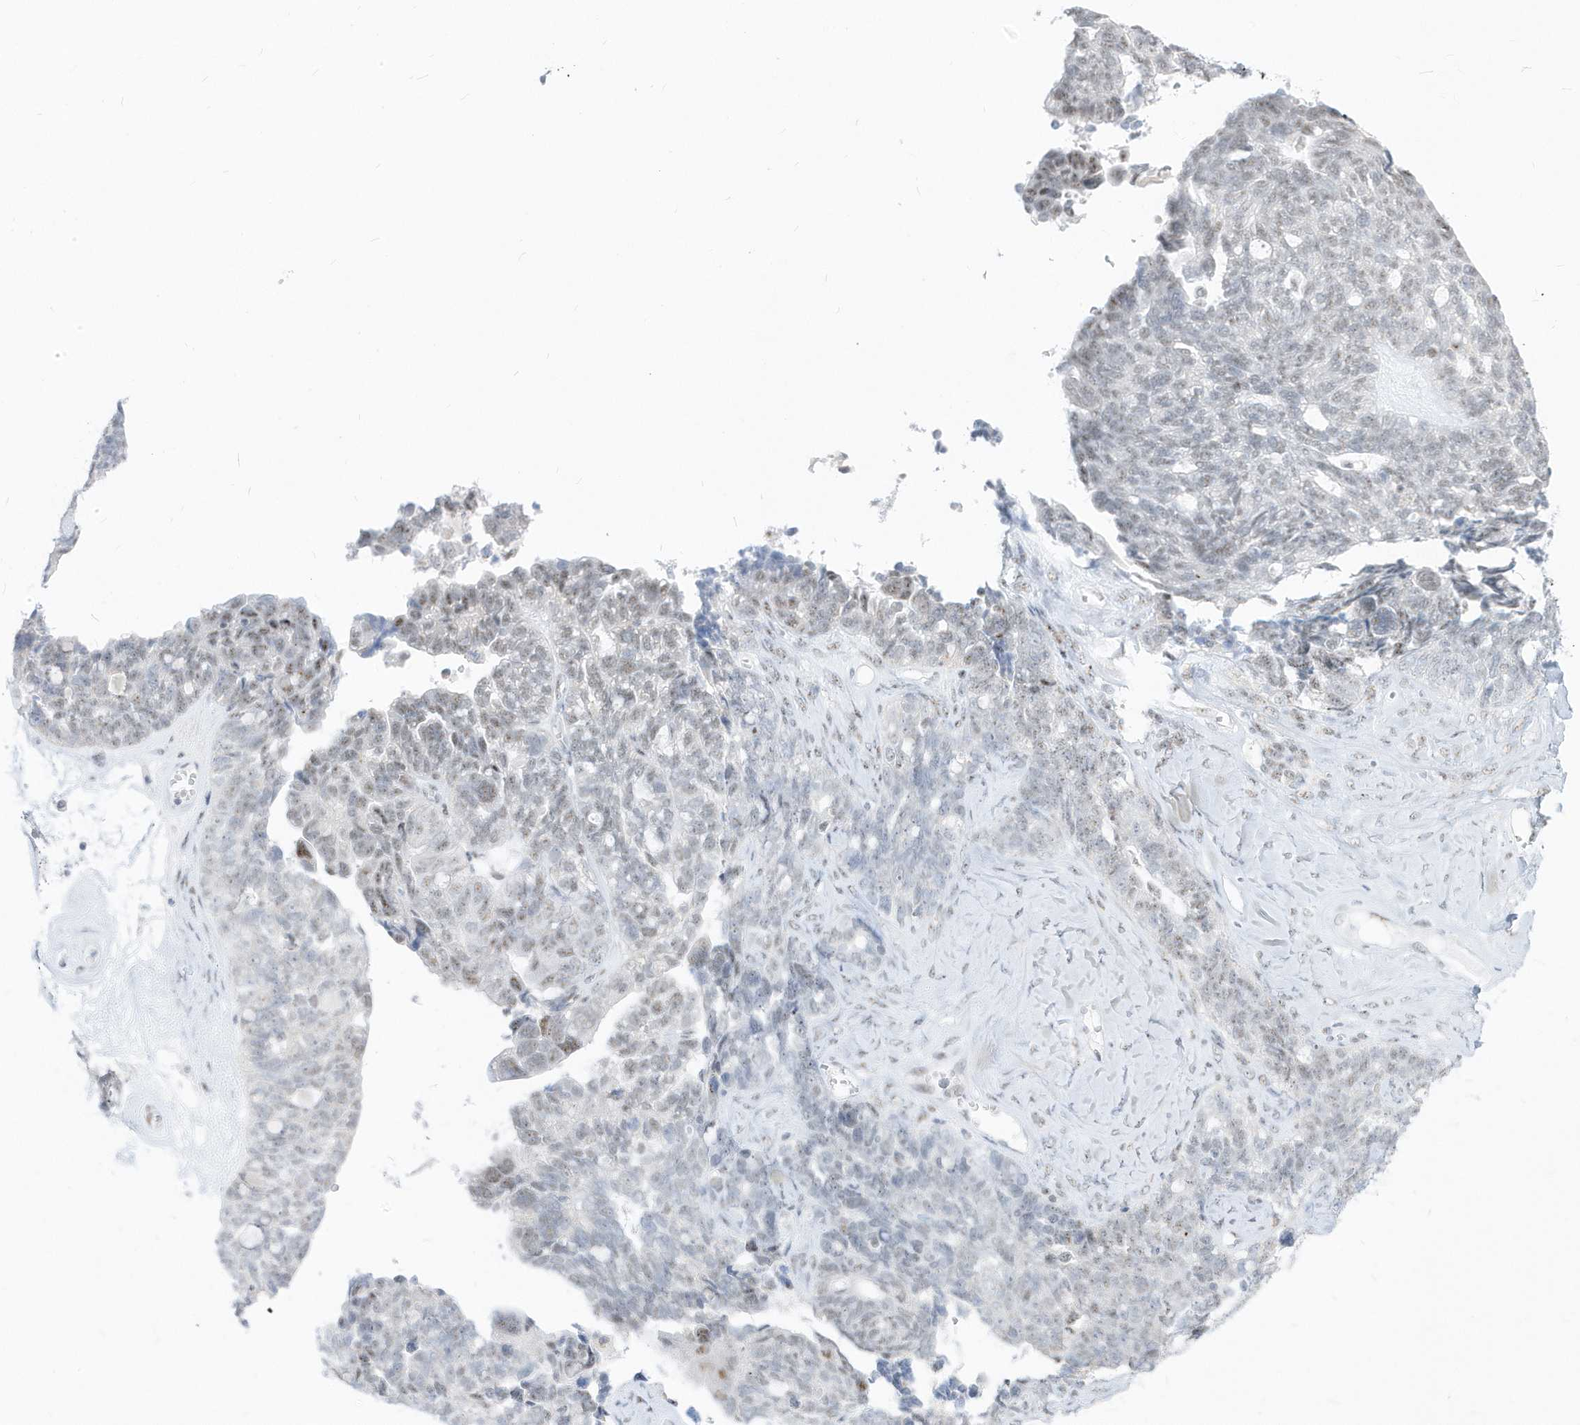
{"staining": {"intensity": "weak", "quantity": "<25%", "location": "nuclear"}, "tissue": "ovarian cancer", "cell_type": "Tumor cells", "image_type": "cancer", "snomed": [{"axis": "morphology", "description": "Cystadenocarcinoma, serous, NOS"}, {"axis": "topography", "description": "Ovary"}], "caption": "Tumor cells show no significant protein staining in ovarian serous cystadenocarcinoma.", "gene": "PLEKHN1", "patient": {"sex": "female", "age": 79}}